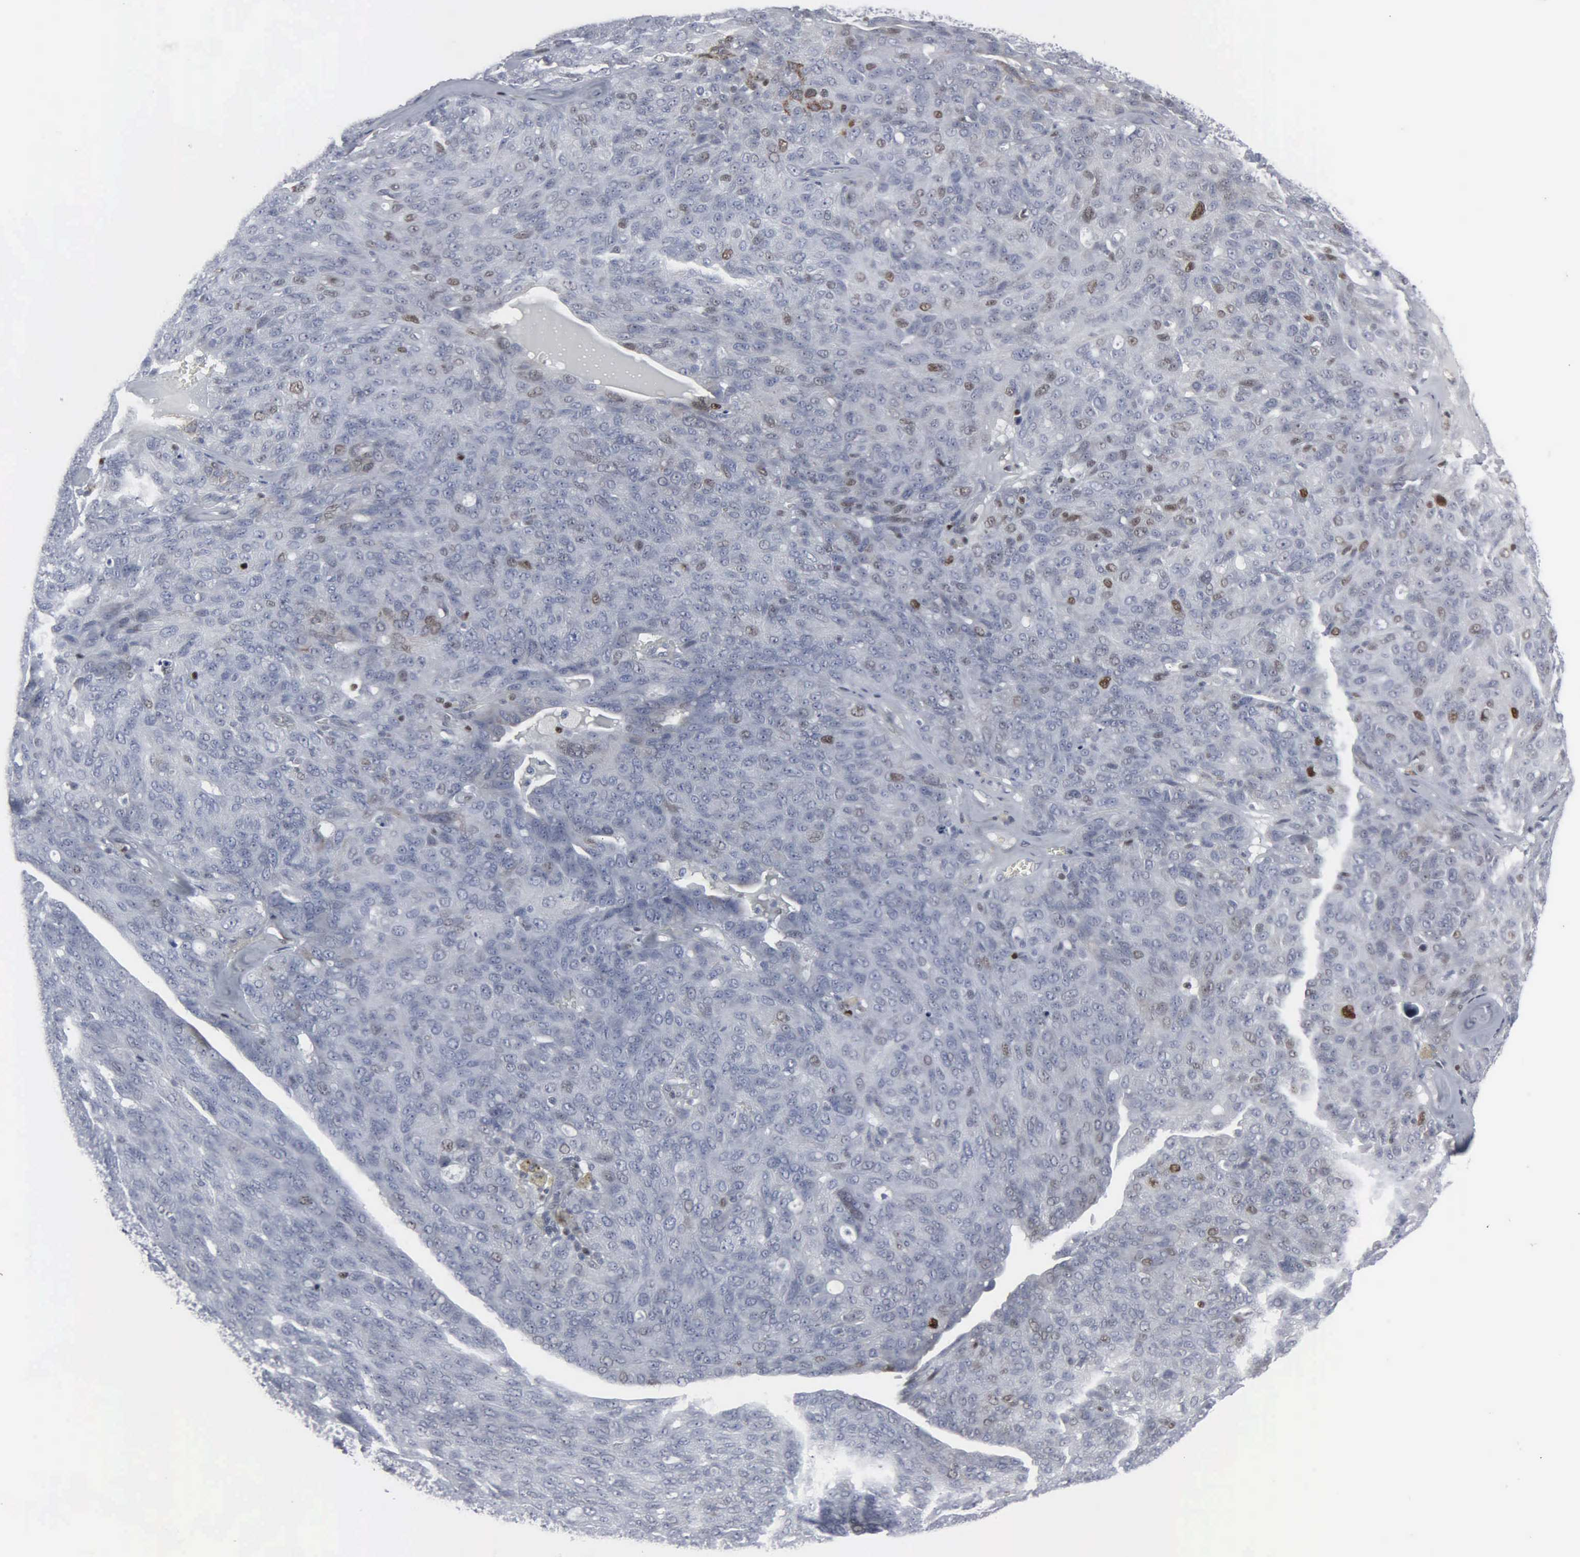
{"staining": {"intensity": "negative", "quantity": "none", "location": "none"}, "tissue": "ovarian cancer", "cell_type": "Tumor cells", "image_type": "cancer", "snomed": [{"axis": "morphology", "description": "Carcinoma, endometroid"}, {"axis": "topography", "description": "Ovary"}], "caption": "DAB immunohistochemical staining of human ovarian cancer (endometroid carcinoma) exhibits no significant expression in tumor cells.", "gene": "CCND3", "patient": {"sex": "female", "age": 60}}